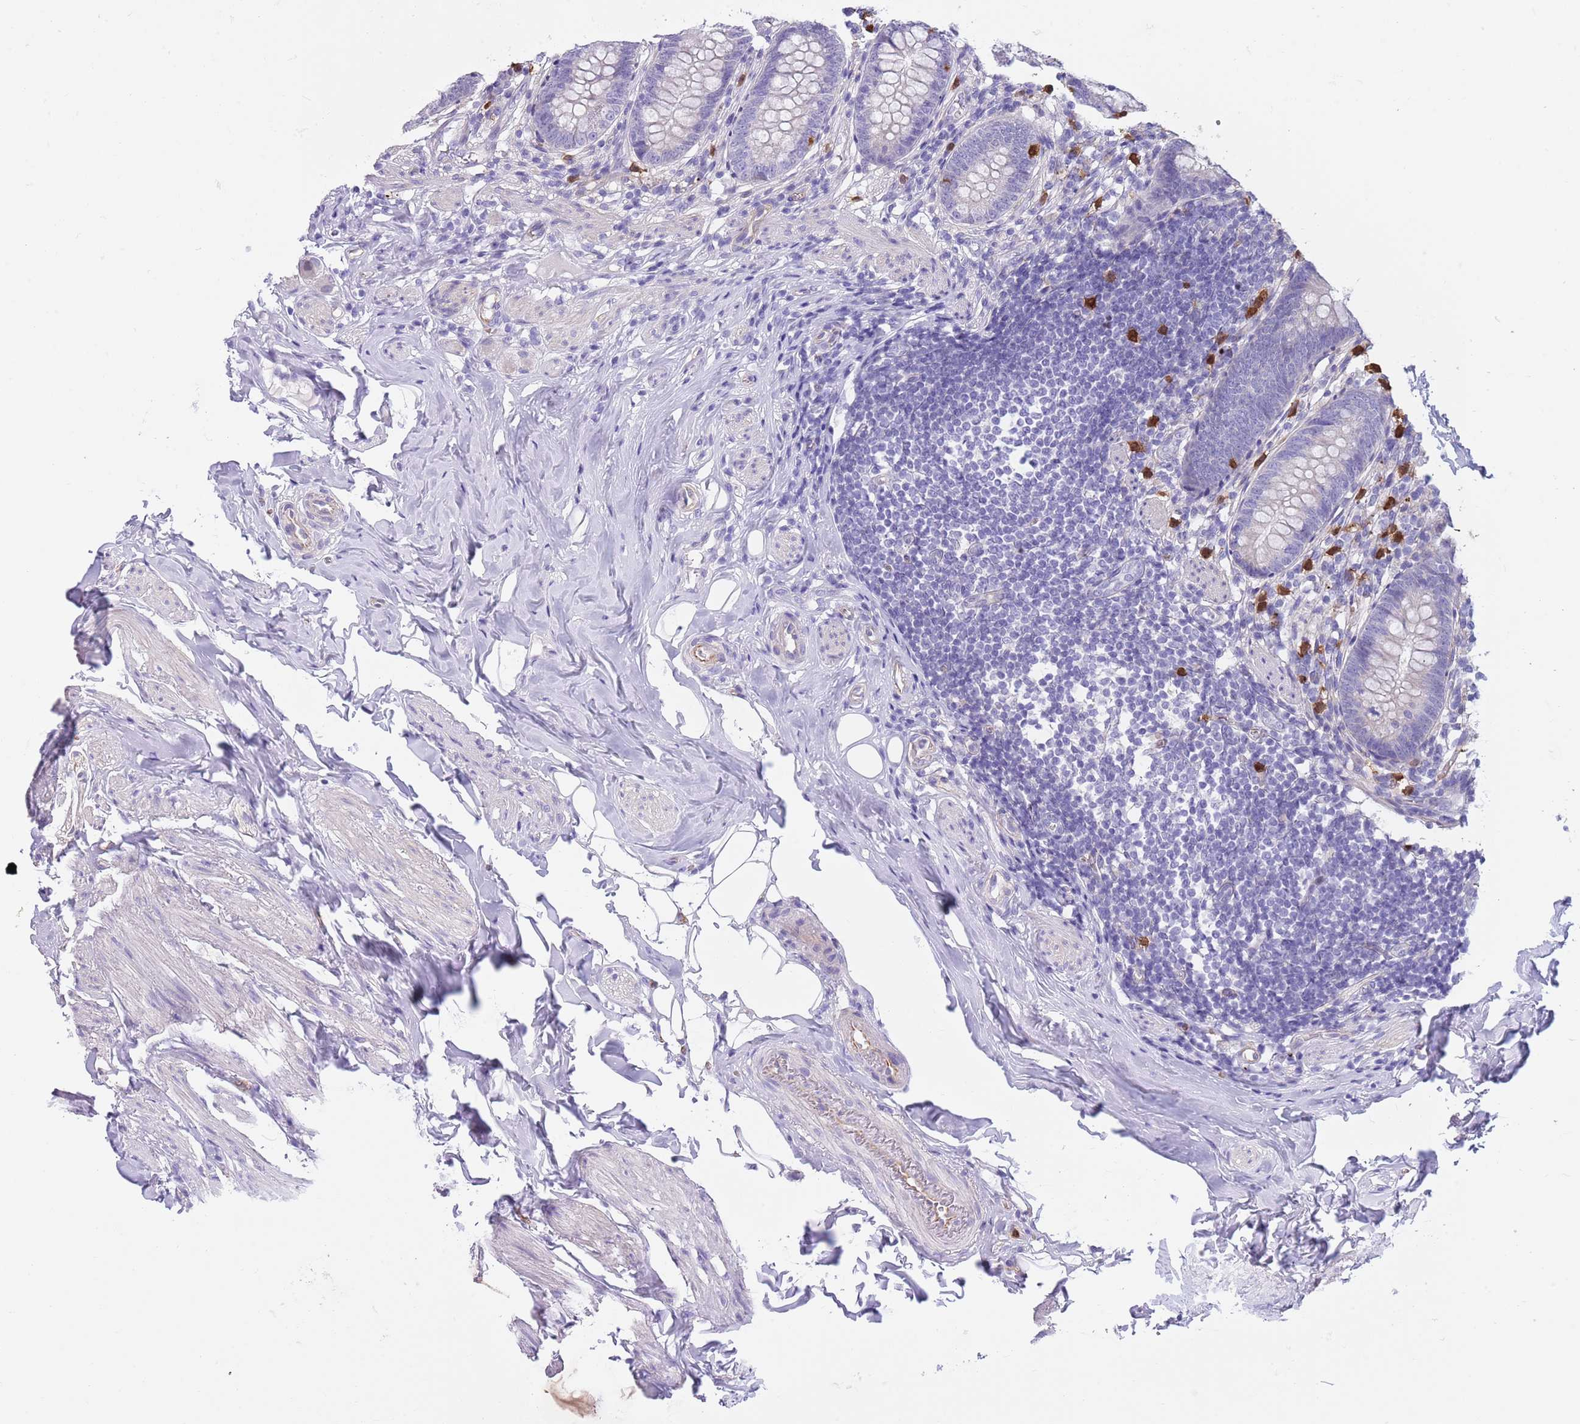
{"staining": {"intensity": "negative", "quantity": "none", "location": "none"}, "tissue": "appendix", "cell_type": "Glandular cells", "image_type": "normal", "snomed": [{"axis": "morphology", "description": "Normal tissue, NOS"}, {"axis": "topography", "description": "Appendix"}], "caption": "Glandular cells are negative for brown protein staining in benign appendix.", "gene": "TSGA13", "patient": {"sex": "female", "age": 62}}